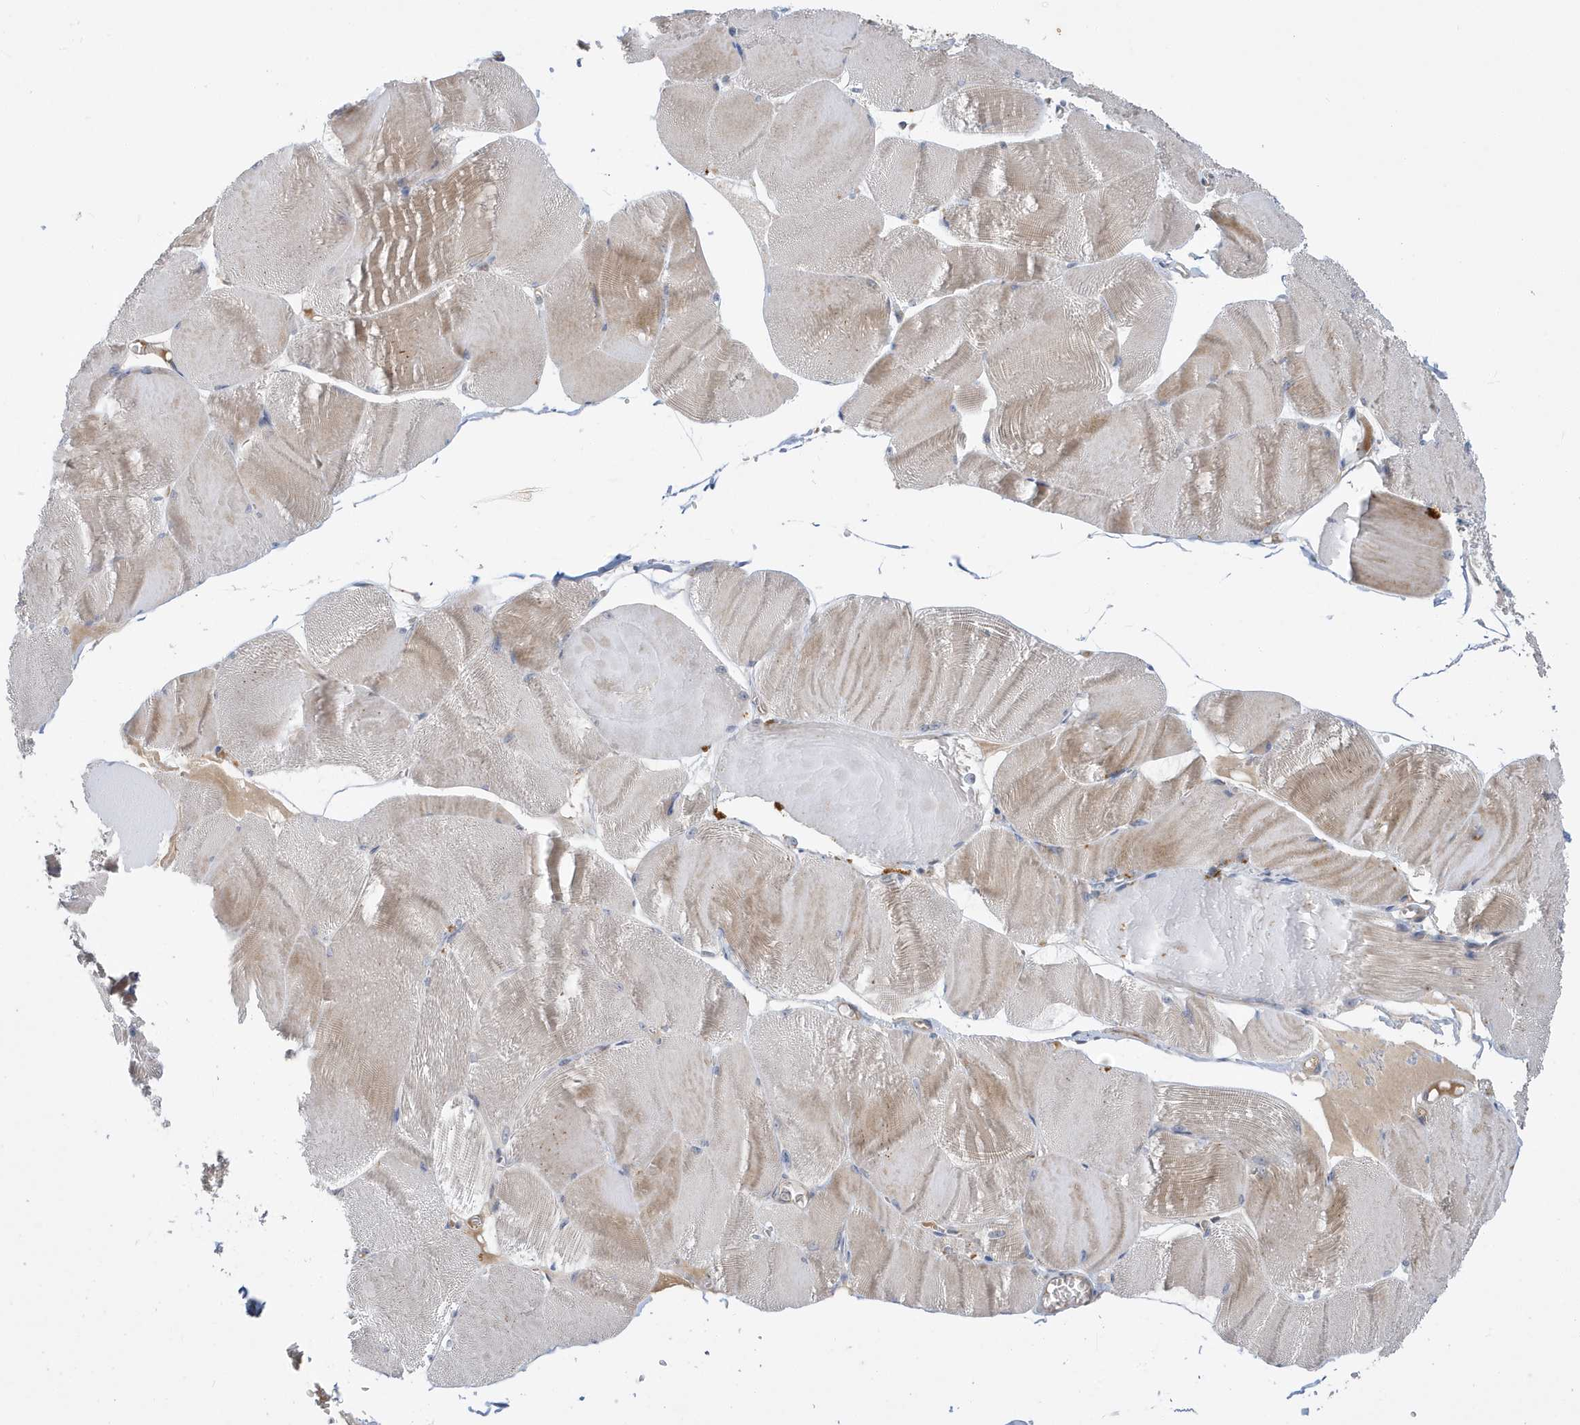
{"staining": {"intensity": "weak", "quantity": "25%-75%", "location": "cytoplasmic/membranous"}, "tissue": "skeletal muscle", "cell_type": "Myocytes", "image_type": "normal", "snomed": [{"axis": "morphology", "description": "Normal tissue, NOS"}, {"axis": "morphology", "description": "Basal cell carcinoma"}, {"axis": "topography", "description": "Skeletal muscle"}], "caption": "An image of human skeletal muscle stained for a protein reveals weak cytoplasmic/membranous brown staining in myocytes.", "gene": "LAPTM4A", "patient": {"sex": "female", "age": 64}}